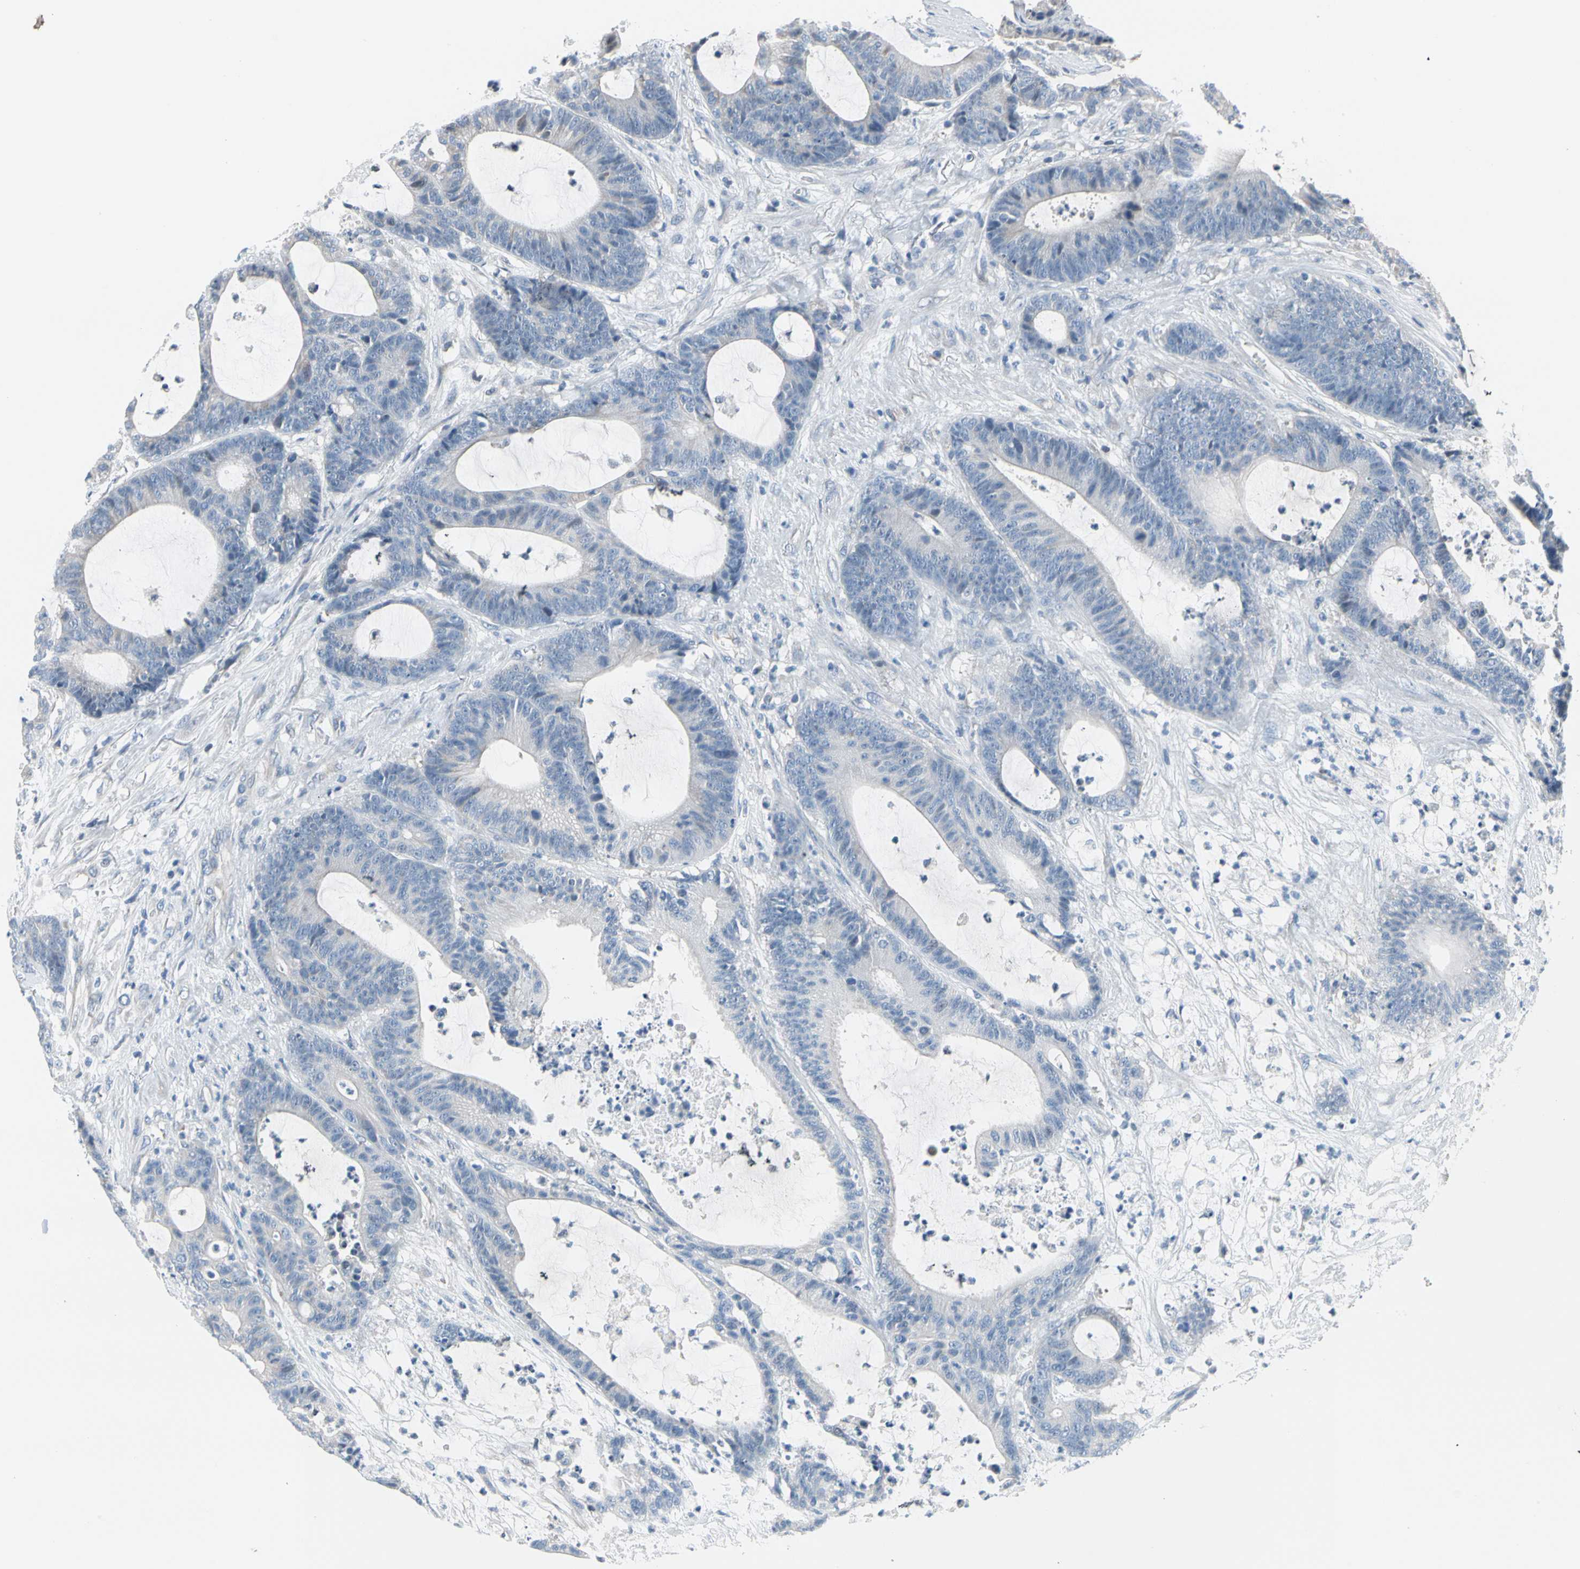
{"staining": {"intensity": "negative", "quantity": "none", "location": "none"}, "tissue": "colorectal cancer", "cell_type": "Tumor cells", "image_type": "cancer", "snomed": [{"axis": "morphology", "description": "Adenocarcinoma, NOS"}, {"axis": "topography", "description": "Colon"}], "caption": "Tumor cells show no significant expression in adenocarcinoma (colorectal). The staining was performed using DAB to visualize the protein expression in brown, while the nuclei were stained in blue with hematoxylin (Magnification: 20x).", "gene": "STK40", "patient": {"sex": "female", "age": 84}}